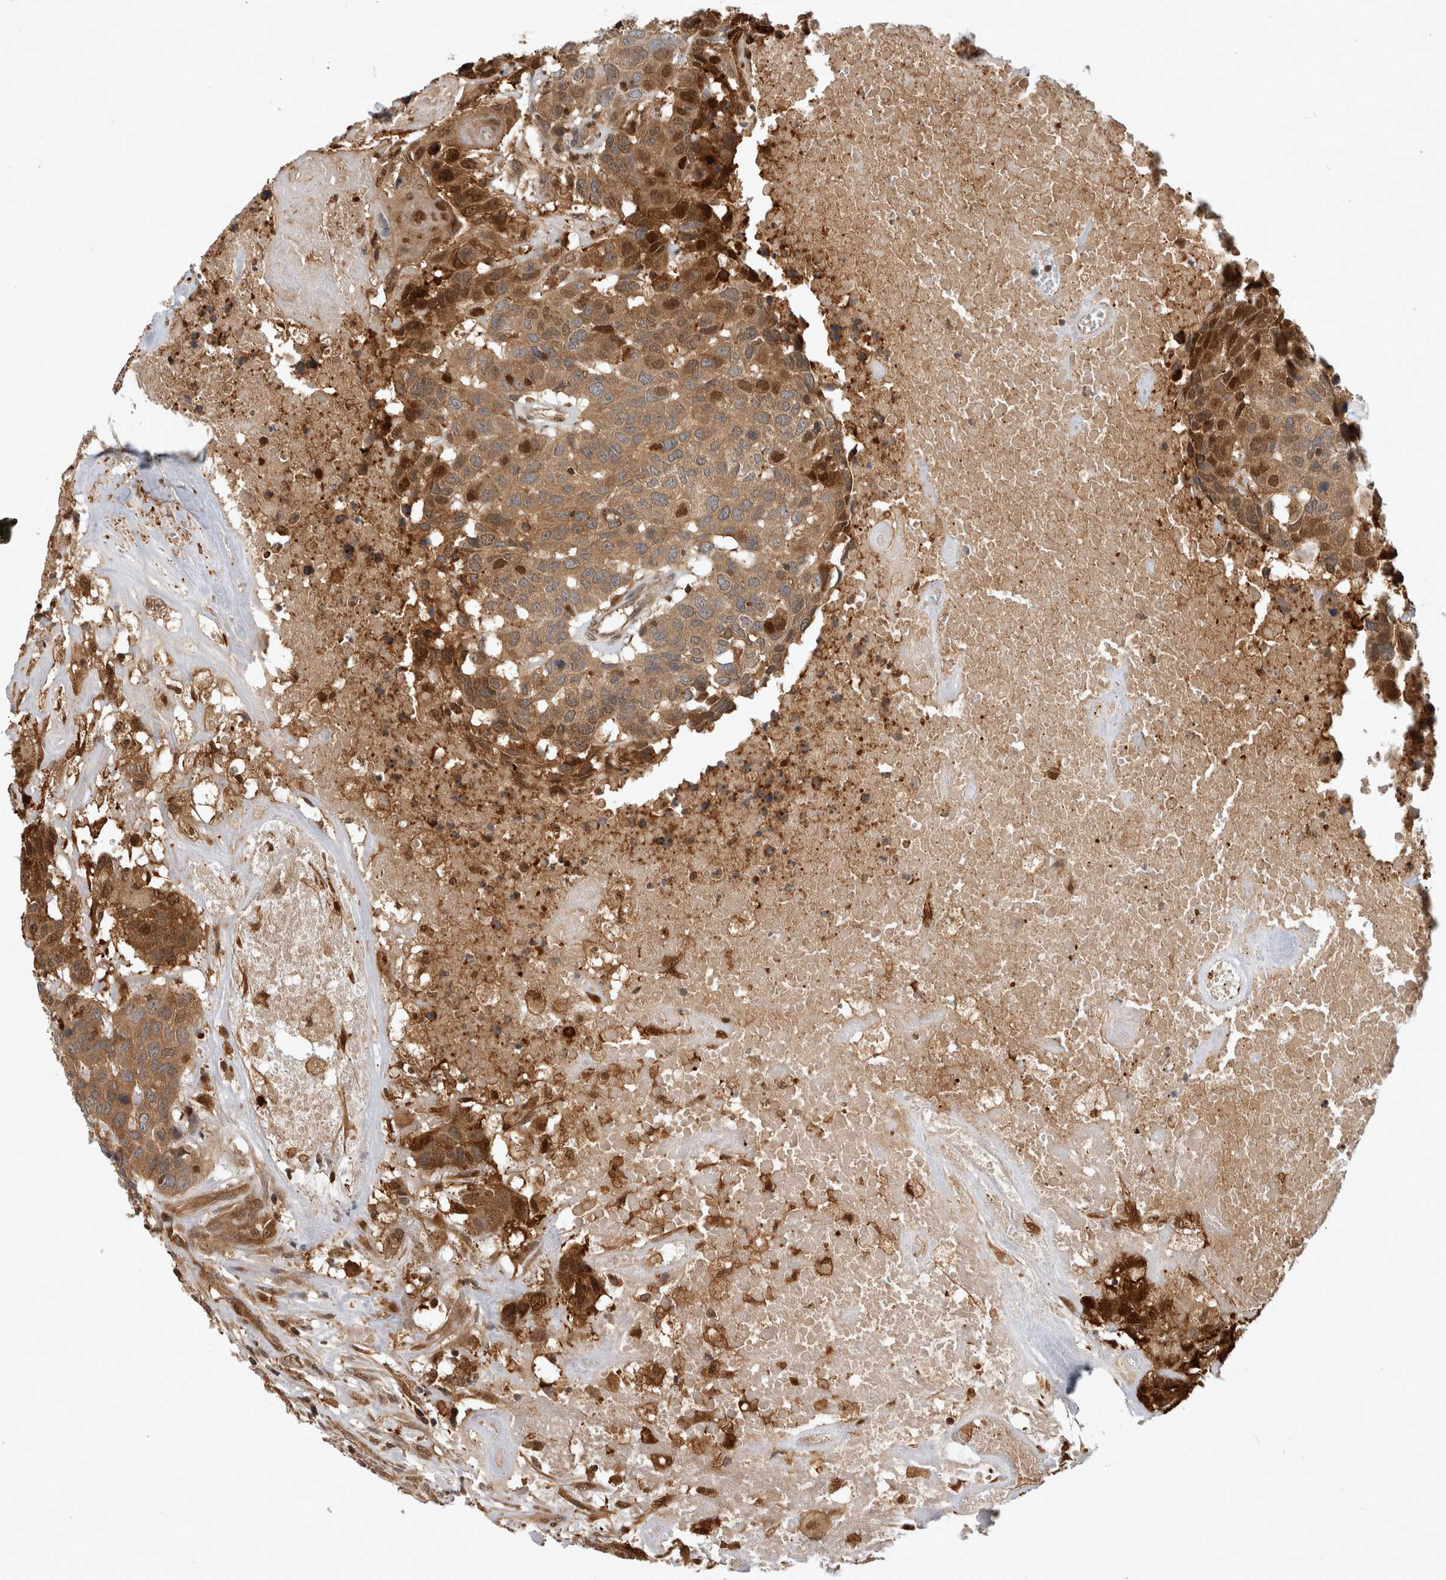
{"staining": {"intensity": "moderate", "quantity": ">75%", "location": "cytoplasmic/membranous,nuclear"}, "tissue": "head and neck cancer", "cell_type": "Tumor cells", "image_type": "cancer", "snomed": [{"axis": "morphology", "description": "Squamous cell carcinoma, NOS"}, {"axis": "topography", "description": "Head-Neck"}], "caption": "Moderate cytoplasmic/membranous and nuclear positivity for a protein is identified in about >75% of tumor cells of squamous cell carcinoma (head and neck) using immunohistochemistry (IHC).", "gene": "ASTN2", "patient": {"sex": "male", "age": 66}}